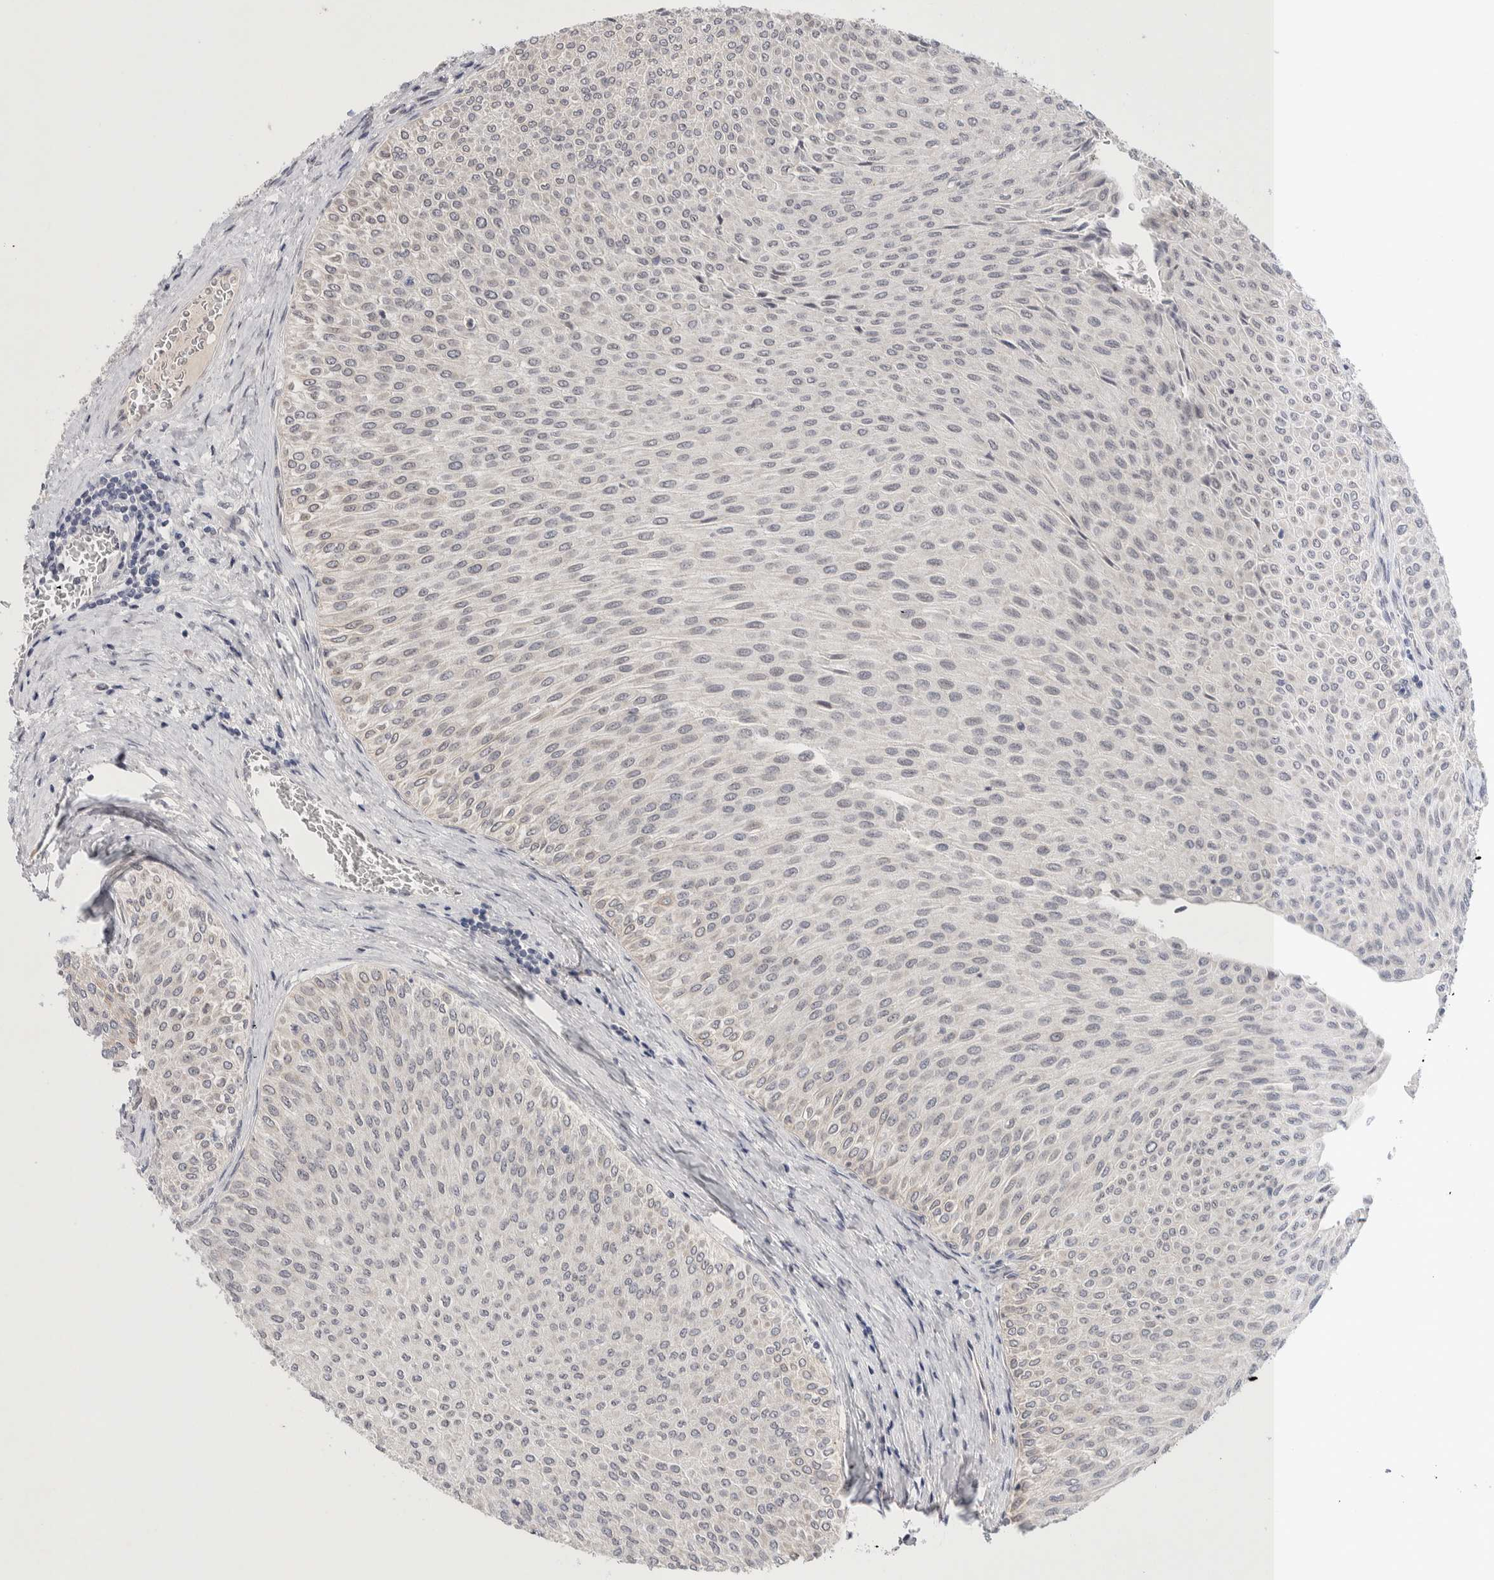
{"staining": {"intensity": "negative", "quantity": "none", "location": "none"}, "tissue": "urothelial cancer", "cell_type": "Tumor cells", "image_type": "cancer", "snomed": [{"axis": "morphology", "description": "Urothelial carcinoma, Low grade"}, {"axis": "topography", "description": "Urinary bladder"}], "caption": "Tumor cells show no significant protein expression in urothelial cancer.", "gene": "CRAT", "patient": {"sex": "male", "age": 78}}